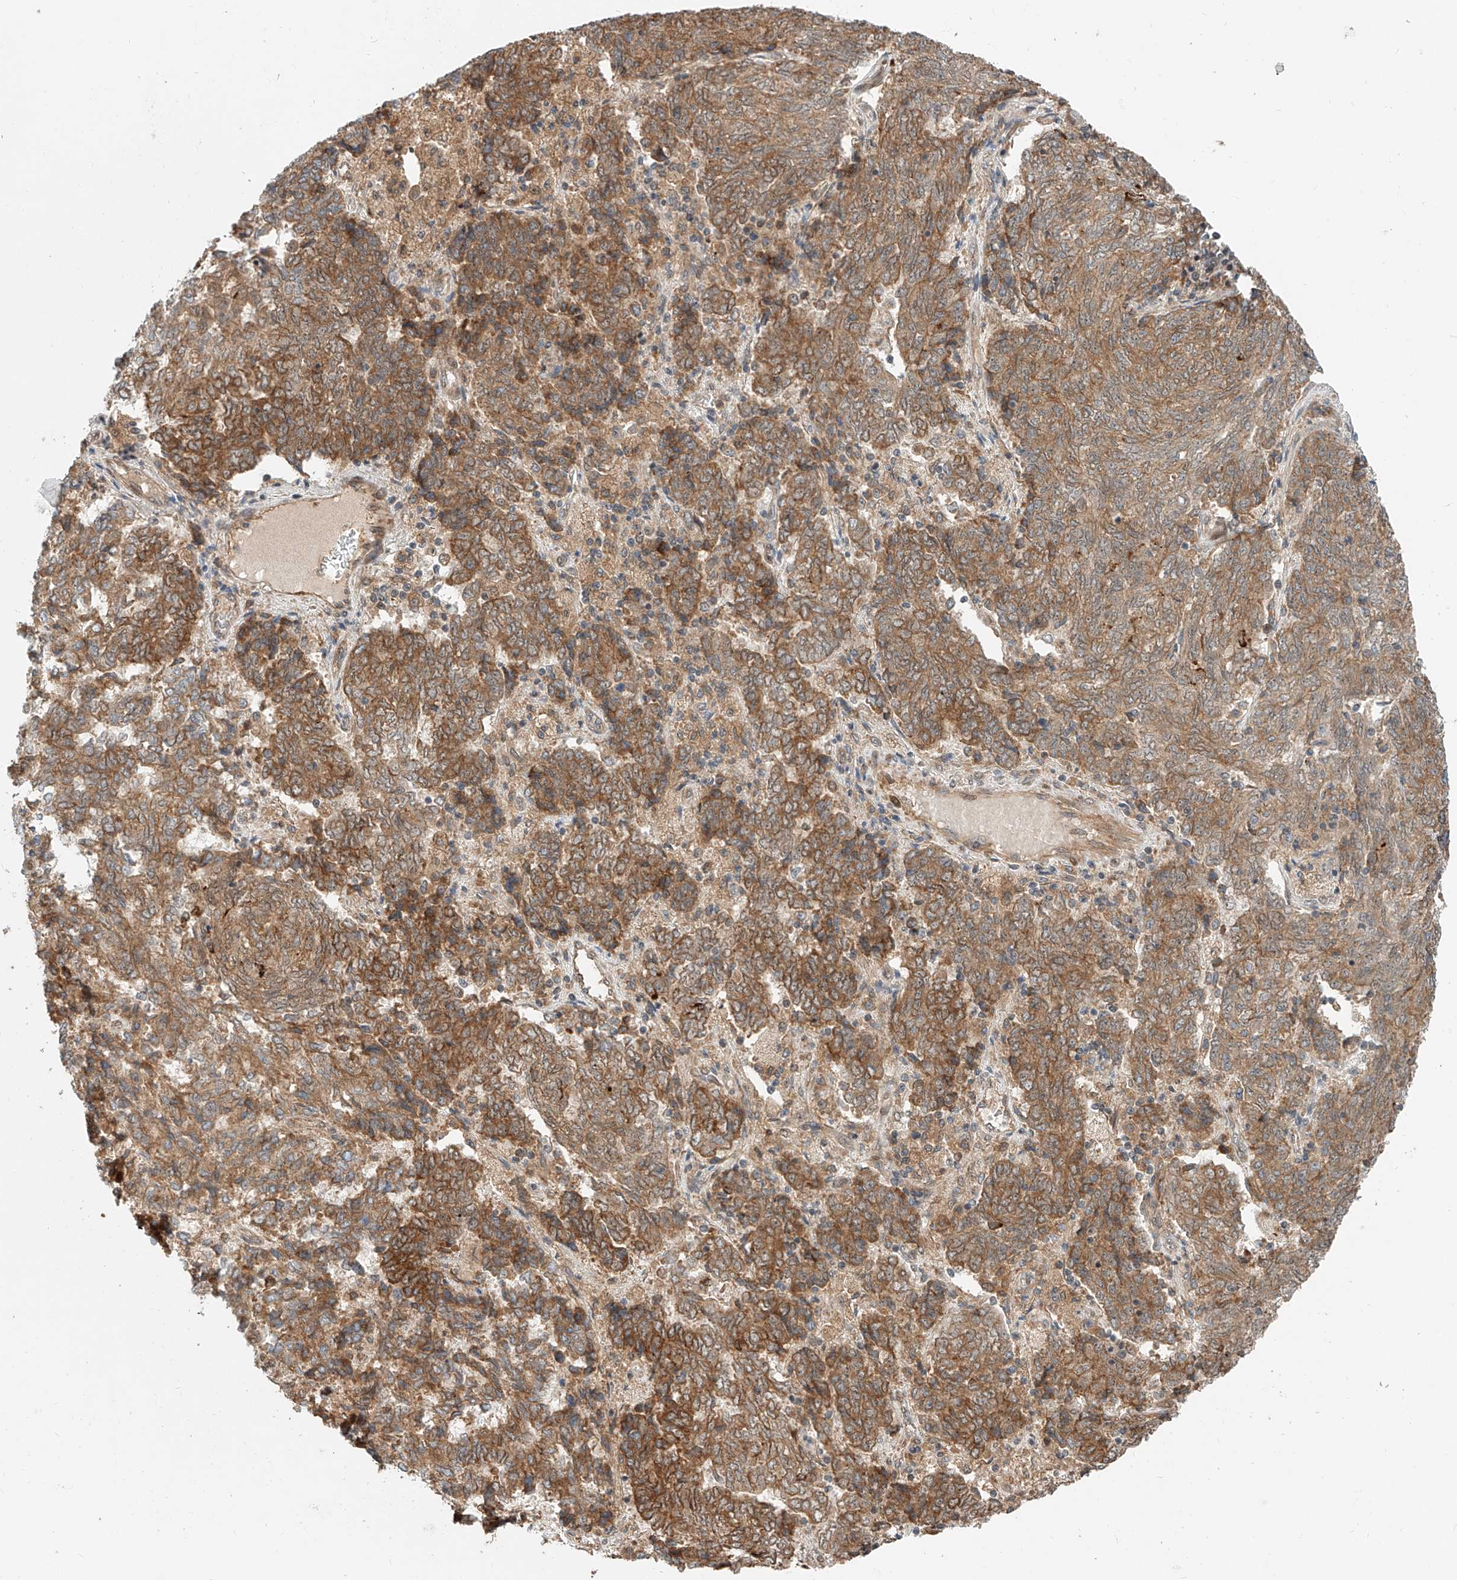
{"staining": {"intensity": "moderate", "quantity": ">75%", "location": "cytoplasmic/membranous"}, "tissue": "endometrial cancer", "cell_type": "Tumor cells", "image_type": "cancer", "snomed": [{"axis": "morphology", "description": "Adenocarcinoma, NOS"}, {"axis": "topography", "description": "Endometrium"}], "caption": "There is medium levels of moderate cytoplasmic/membranous expression in tumor cells of endometrial cancer (adenocarcinoma), as demonstrated by immunohistochemical staining (brown color).", "gene": "CPAMD8", "patient": {"sex": "female", "age": 80}}